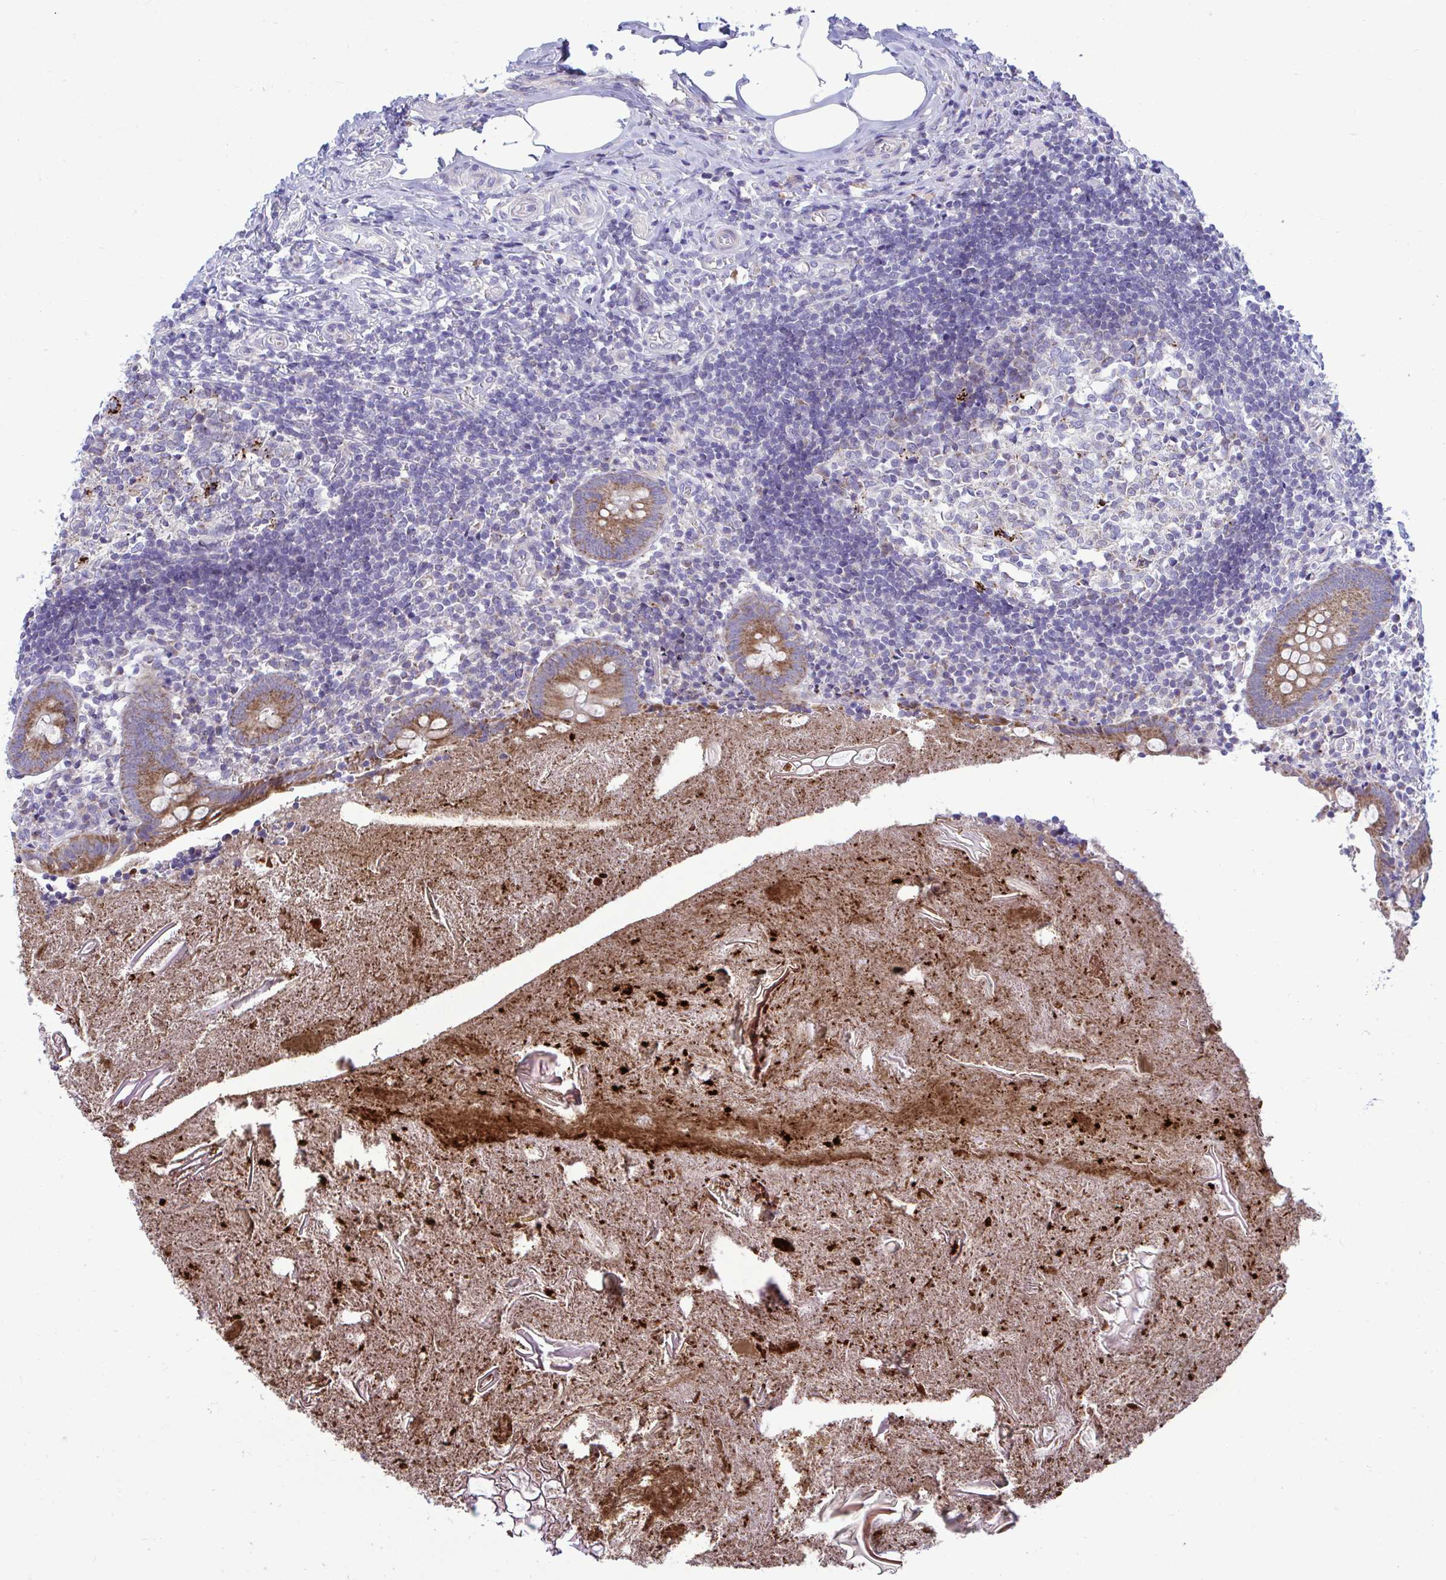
{"staining": {"intensity": "strong", "quantity": ">75%", "location": "cytoplasmic/membranous"}, "tissue": "appendix", "cell_type": "Glandular cells", "image_type": "normal", "snomed": [{"axis": "morphology", "description": "Normal tissue, NOS"}, {"axis": "topography", "description": "Appendix"}], "caption": "This micrograph shows immunohistochemistry (IHC) staining of unremarkable appendix, with high strong cytoplasmic/membranous expression in about >75% of glandular cells.", "gene": "MRPS16", "patient": {"sex": "female", "age": 17}}